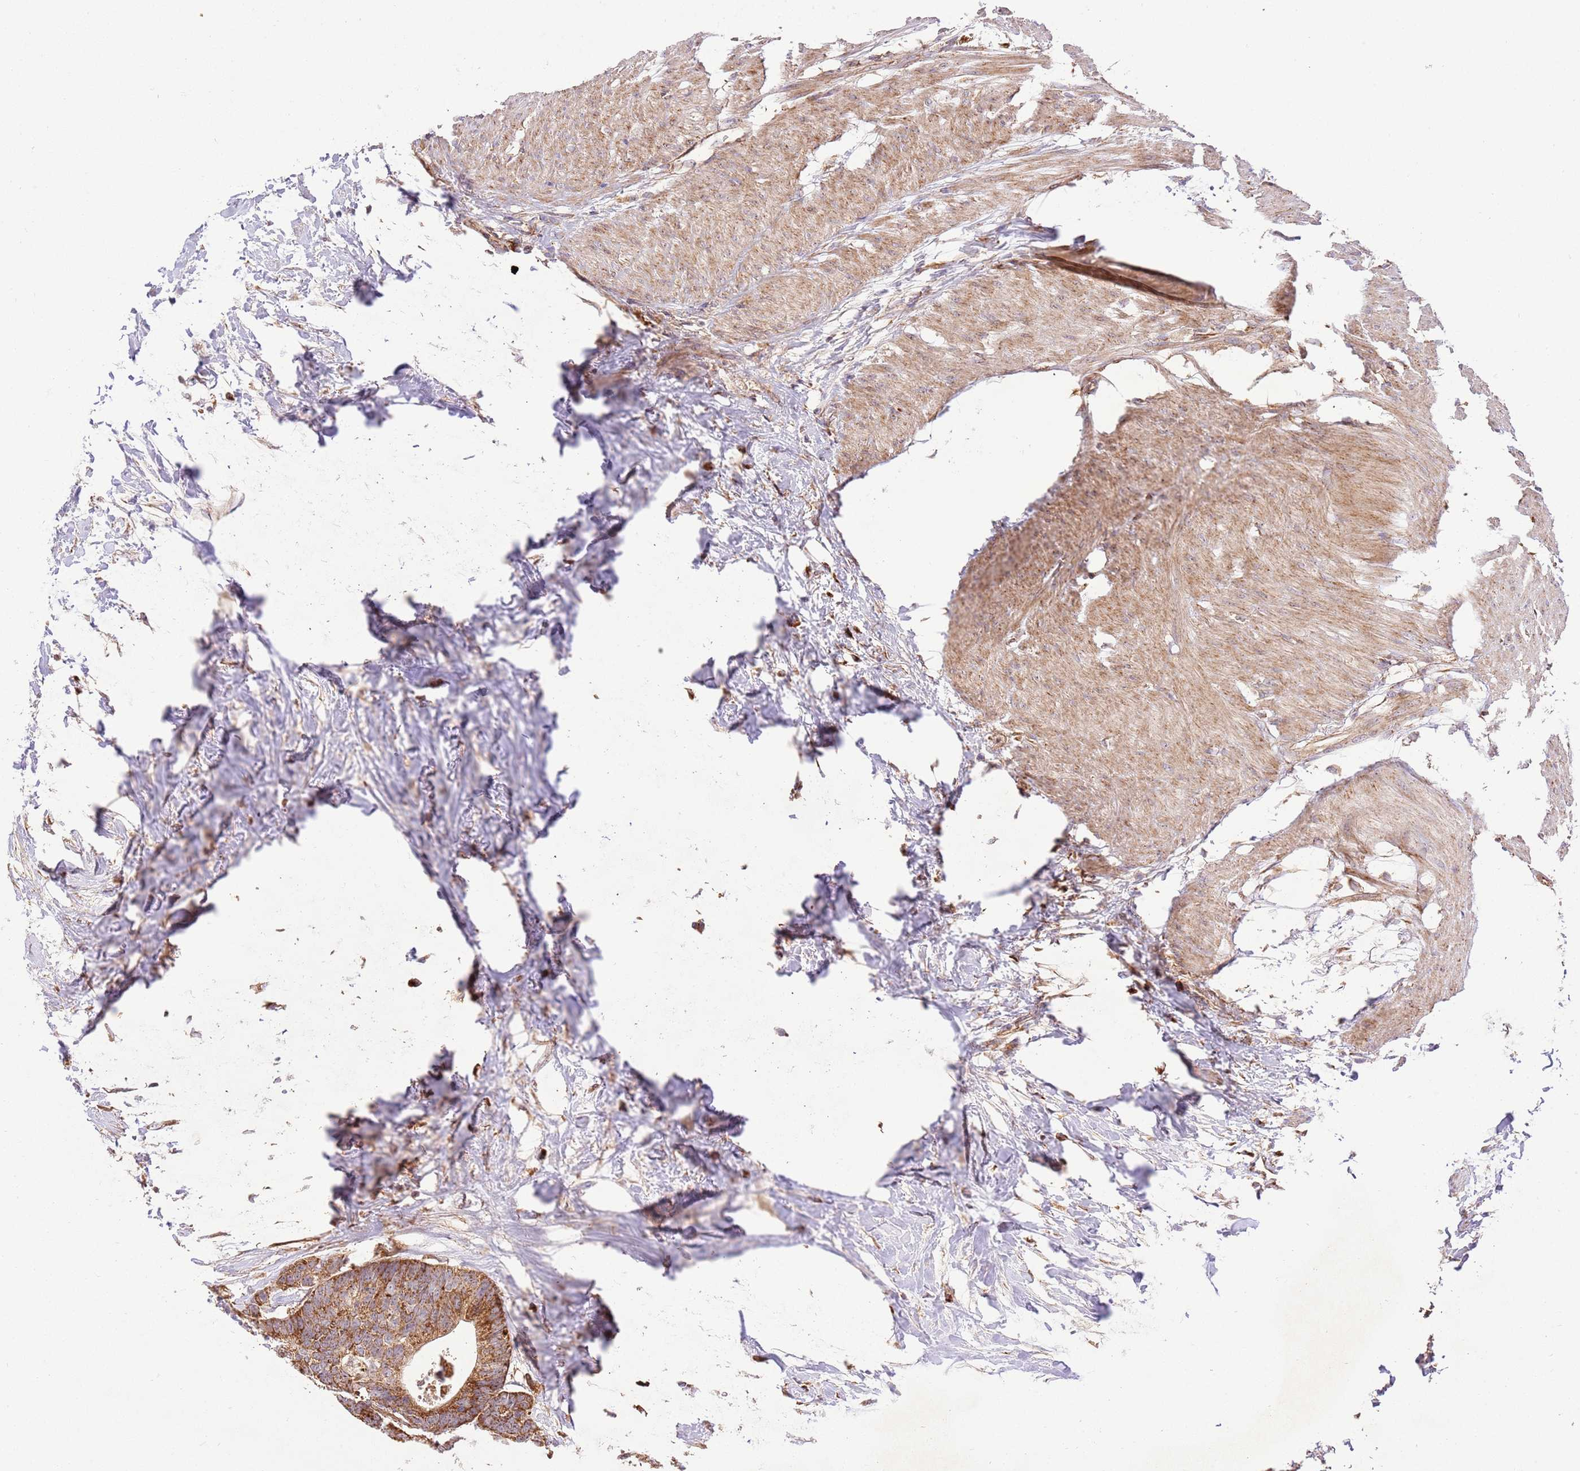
{"staining": {"intensity": "moderate", "quantity": ">75%", "location": "cytoplasmic/membranous"}, "tissue": "colorectal cancer", "cell_type": "Tumor cells", "image_type": "cancer", "snomed": [{"axis": "morphology", "description": "Adenocarcinoma, NOS"}, {"axis": "topography", "description": "Colon"}], "caption": "An immunohistochemistry (IHC) photomicrograph of tumor tissue is shown. Protein staining in brown labels moderate cytoplasmic/membranous positivity in colorectal cancer (adenocarcinoma) within tumor cells.", "gene": "SPATA2L", "patient": {"sex": "female", "age": 57}}